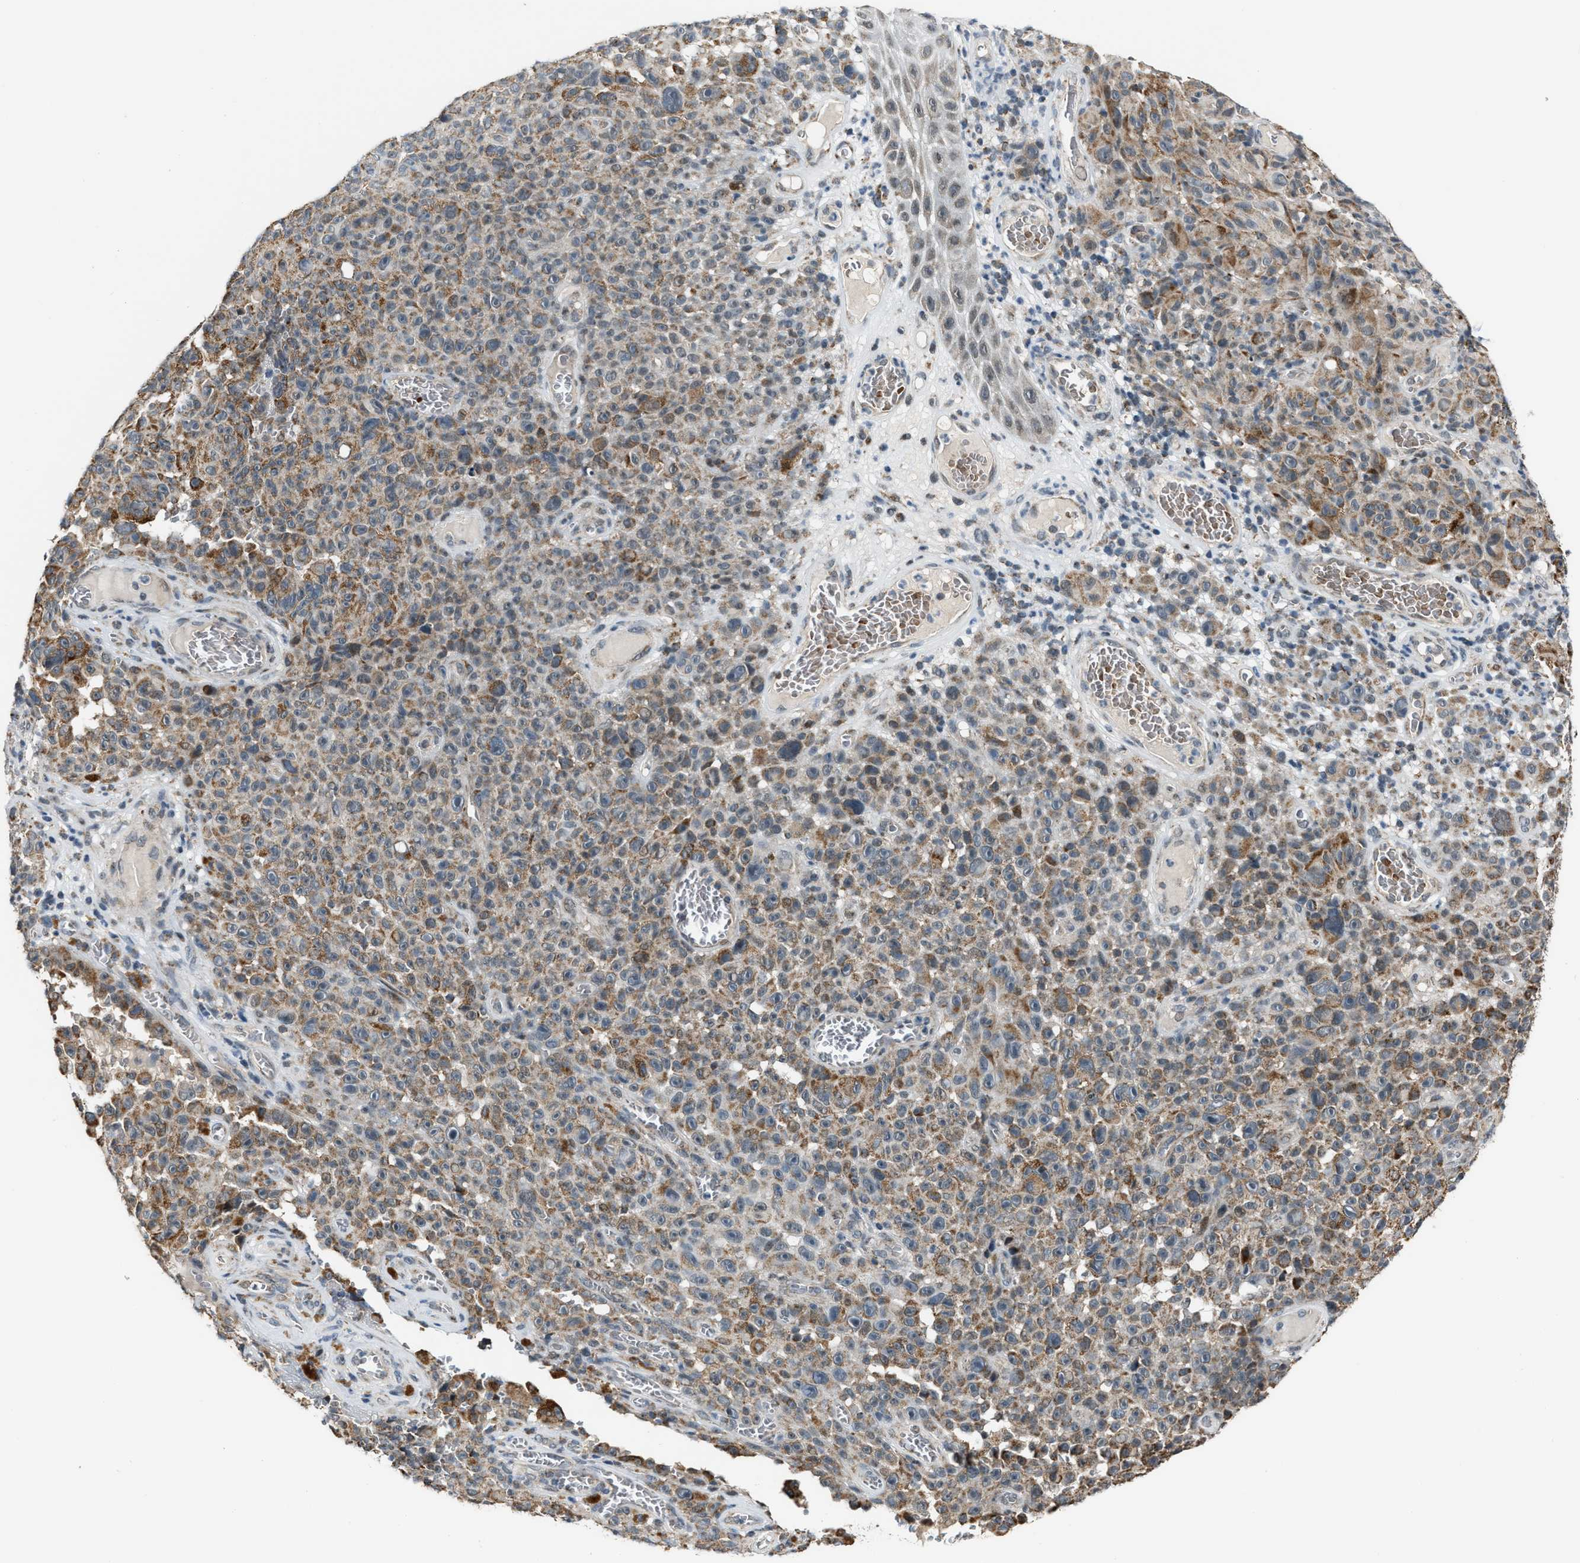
{"staining": {"intensity": "moderate", "quantity": ">75%", "location": "cytoplasmic/membranous"}, "tissue": "melanoma", "cell_type": "Tumor cells", "image_type": "cancer", "snomed": [{"axis": "morphology", "description": "Malignant melanoma, NOS"}, {"axis": "topography", "description": "Skin"}], "caption": "Immunohistochemistry photomicrograph of human malignant melanoma stained for a protein (brown), which exhibits medium levels of moderate cytoplasmic/membranous positivity in about >75% of tumor cells.", "gene": "CHN2", "patient": {"sex": "female", "age": 82}}